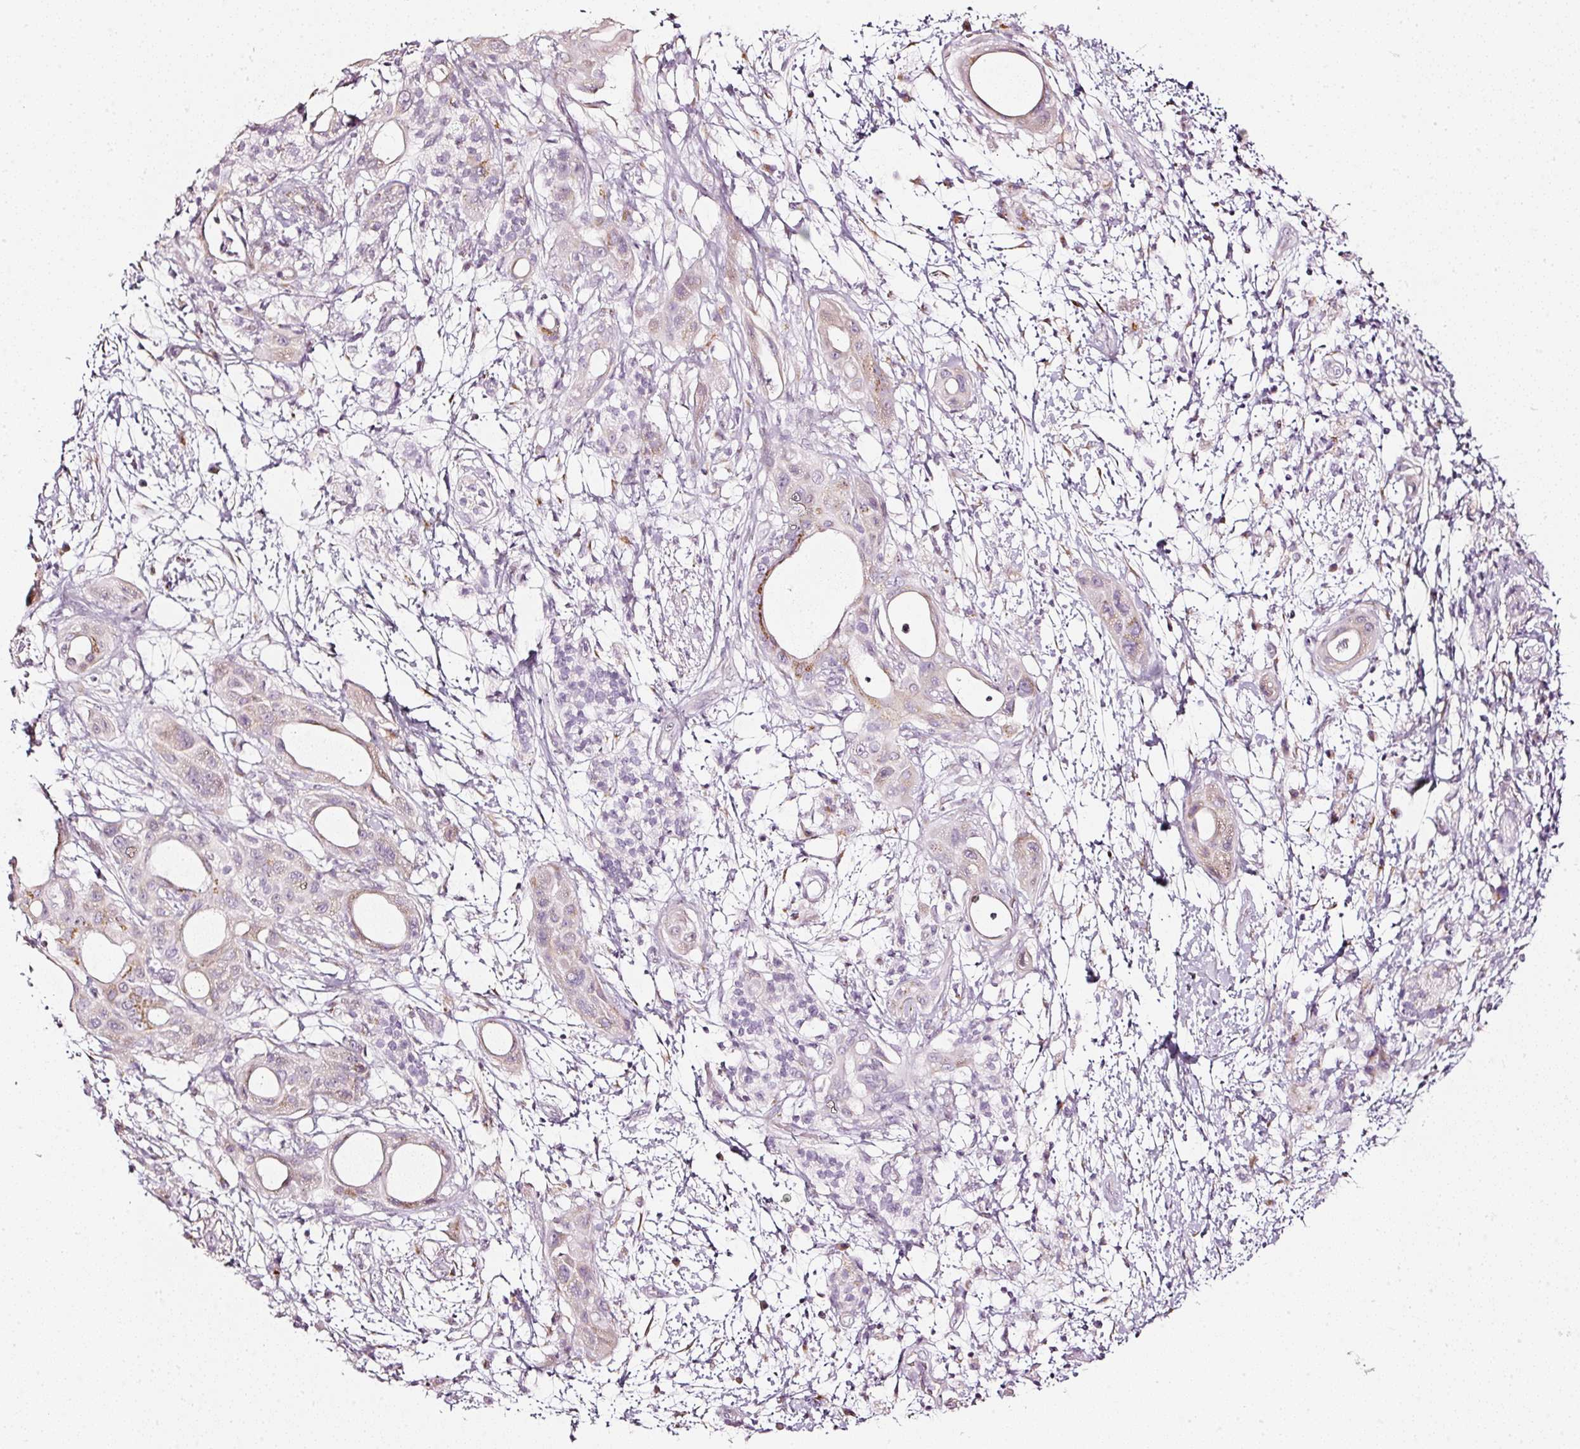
{"staining": {"intensity": "weak", "quantity": "25%-75%", "location": "cytoplasmic/membranous"}, "tissue": "pancreatic cancer", "cell_type": "Tumor cells", "image_type": "cancer", "snomed": [{"axis": "morphology", "description": "Adenocarcinoma, NOS"}, {"axis": "topography", "description": "Pancreas"}], "caption": "The immunohistochemical stain highlights weak cytoplasmic/membranous staining in tumor cells of pancreatic adenocarcinoma tissue.", "gene": "SDF4", "patient": {"sex": "male", "age": 68}}